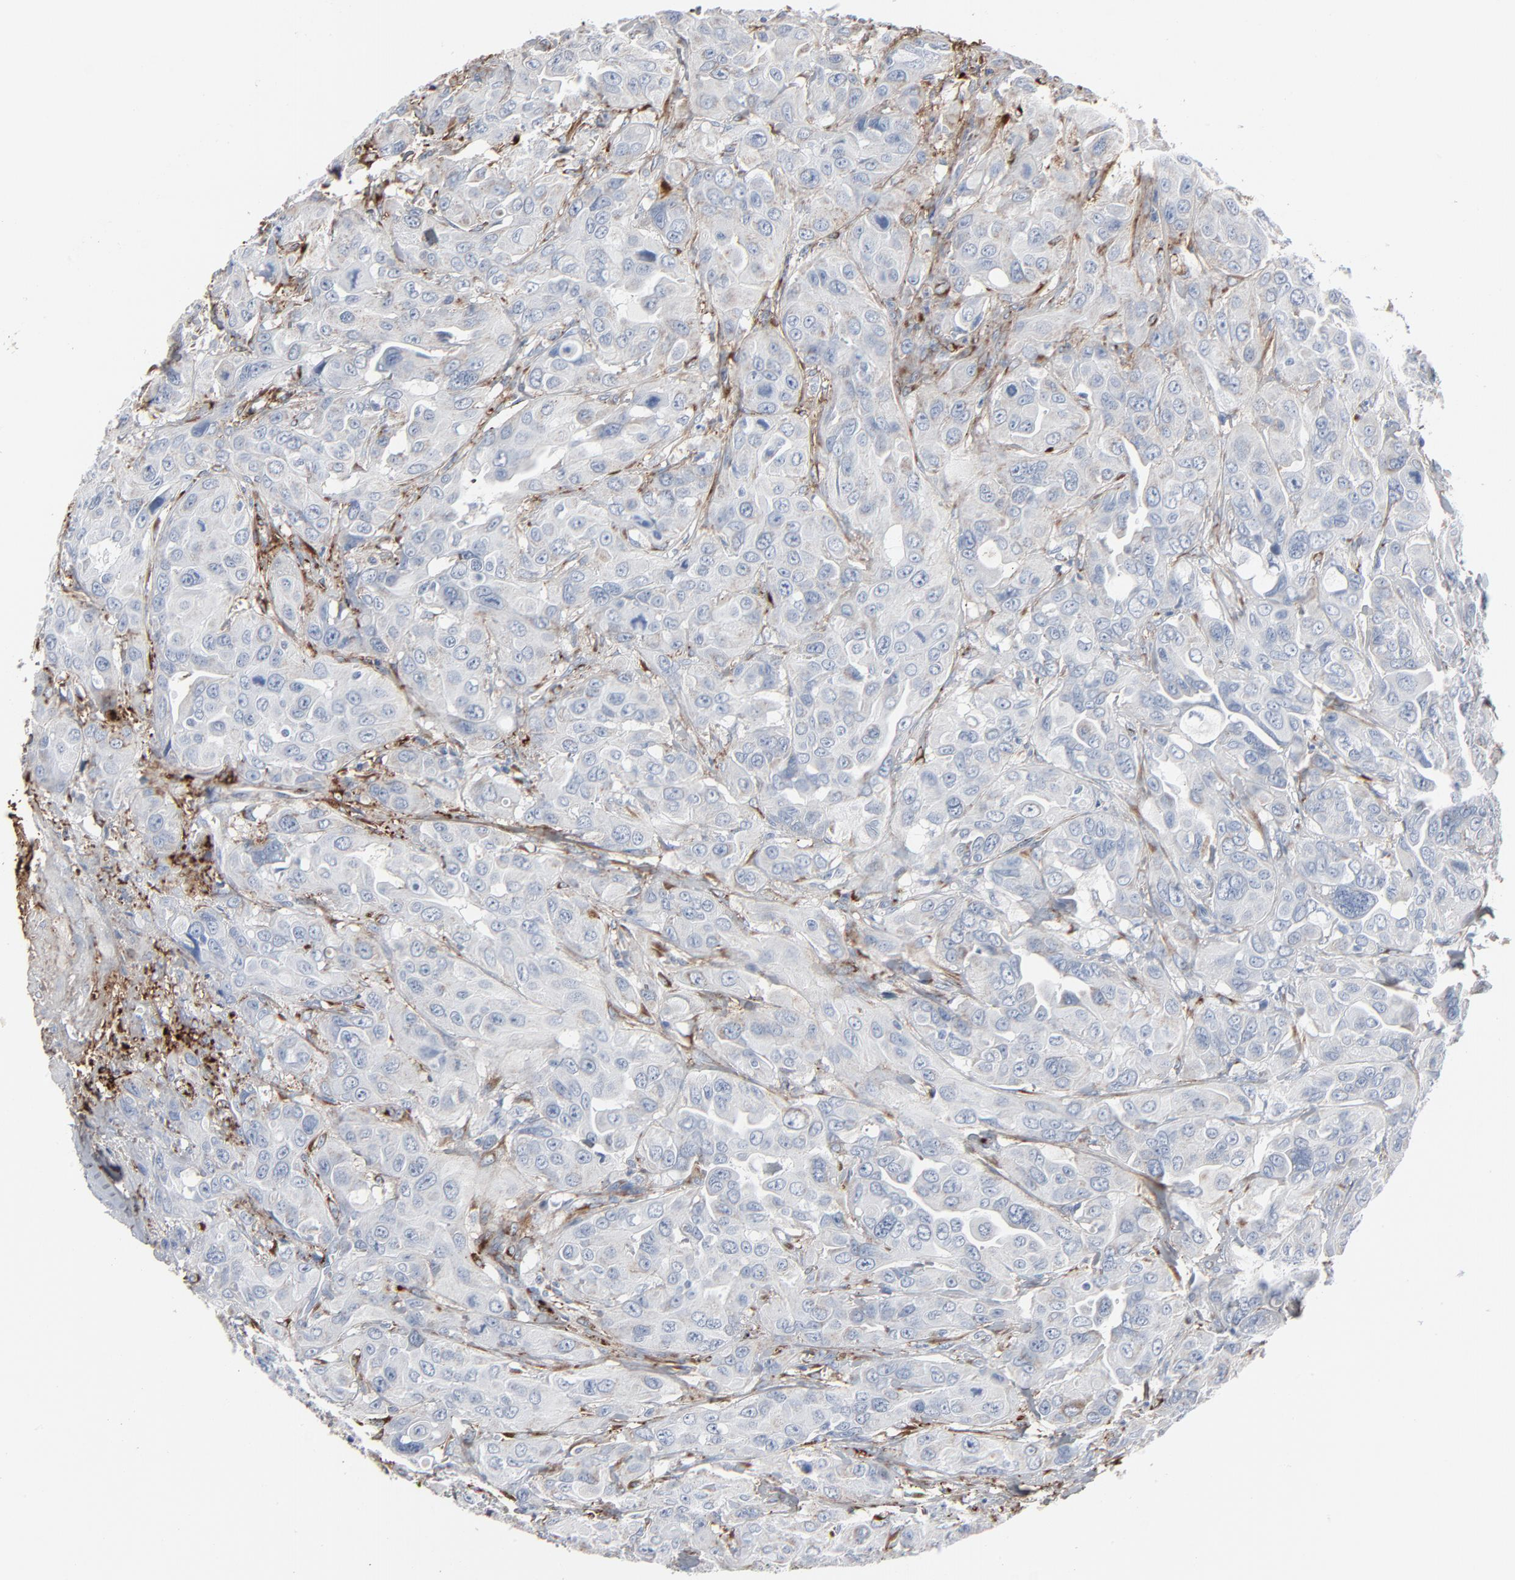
{"staining": {"intensity": "negative", "quantity": "none", "location": "none"}, "tissue": "urothelial cancer", "cell_type": "Tumor cells", "image_type": "cancer", "snomed": [{"axis": "morphology", "description": "Urothelial carcinoma, High grade"}, {"axis": "topography", "description": "Urinary bladder"}], "caption": "This is an immunohistochemistry (IHC) histopathology image of high-grade urothelial carcinoma. There is no expression in tumor cells.", "gene": "BGN", "patient": {"sex": "male", "age": 73}}